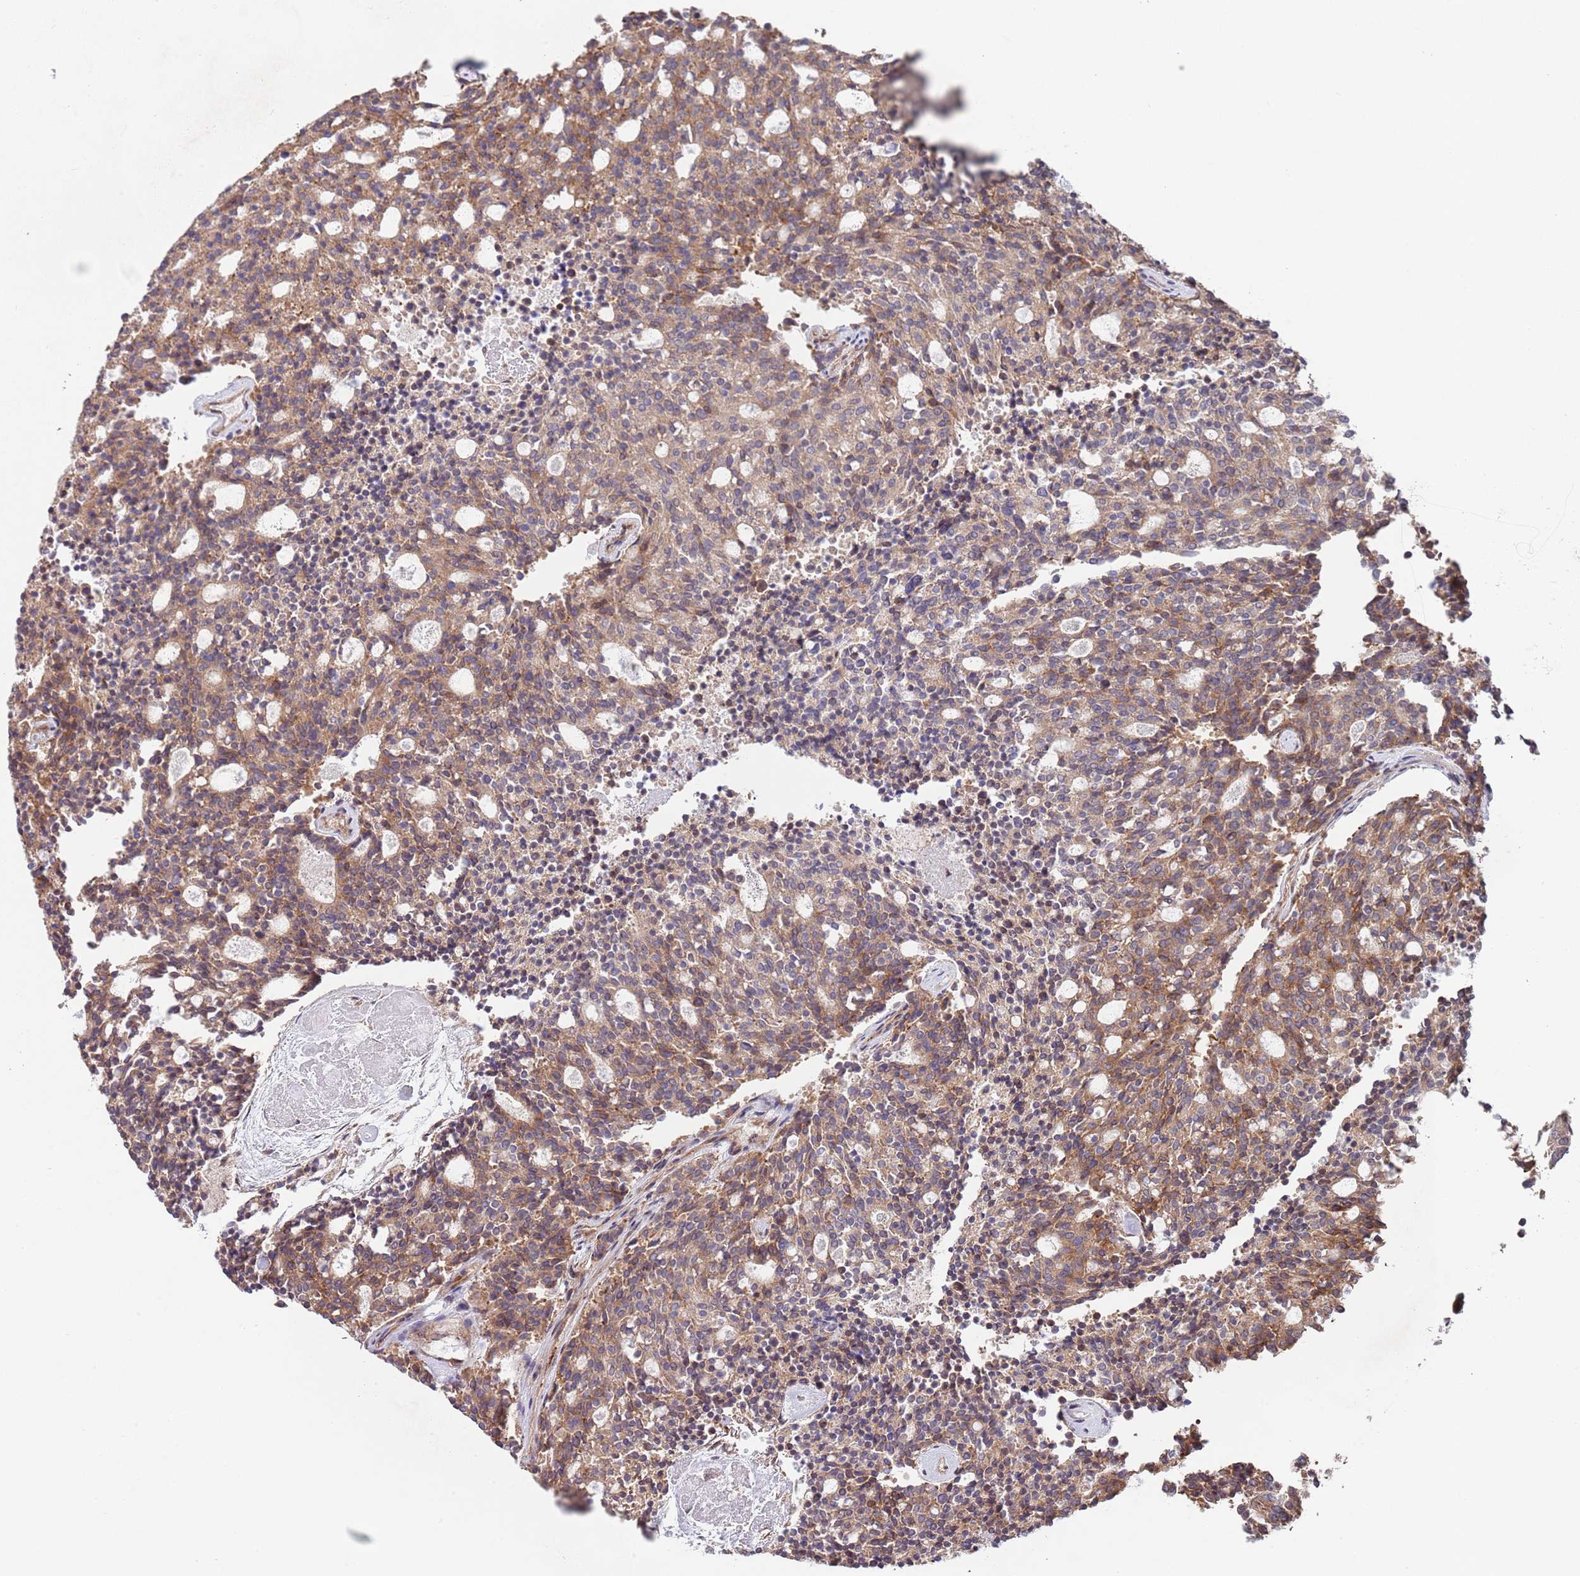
{"staining": {"intensity": "moderate", "quantity": ">75%", "location": "cytoplasmic/membranous"}, "tissue": "carcinoid", "cell_type": "Tumor cells", "image_type": "cancer", "snomed": [{"axis": "morphology", "description": "Carcinoid, malignant, NOS"}, {"axis": "topography", "description": "Pancreas"}], "caption": "Protein staining by immunohistochemistry (IHC) exhibits moderate cytoplasmic/membranous expression in approximately >75% of tumor cells in malignant carcinoid. (Brightfield microscopy of DAB IHC at high magnification).", "gene": "RNF19B", "patient": {"sex": "female", "age": 54}}